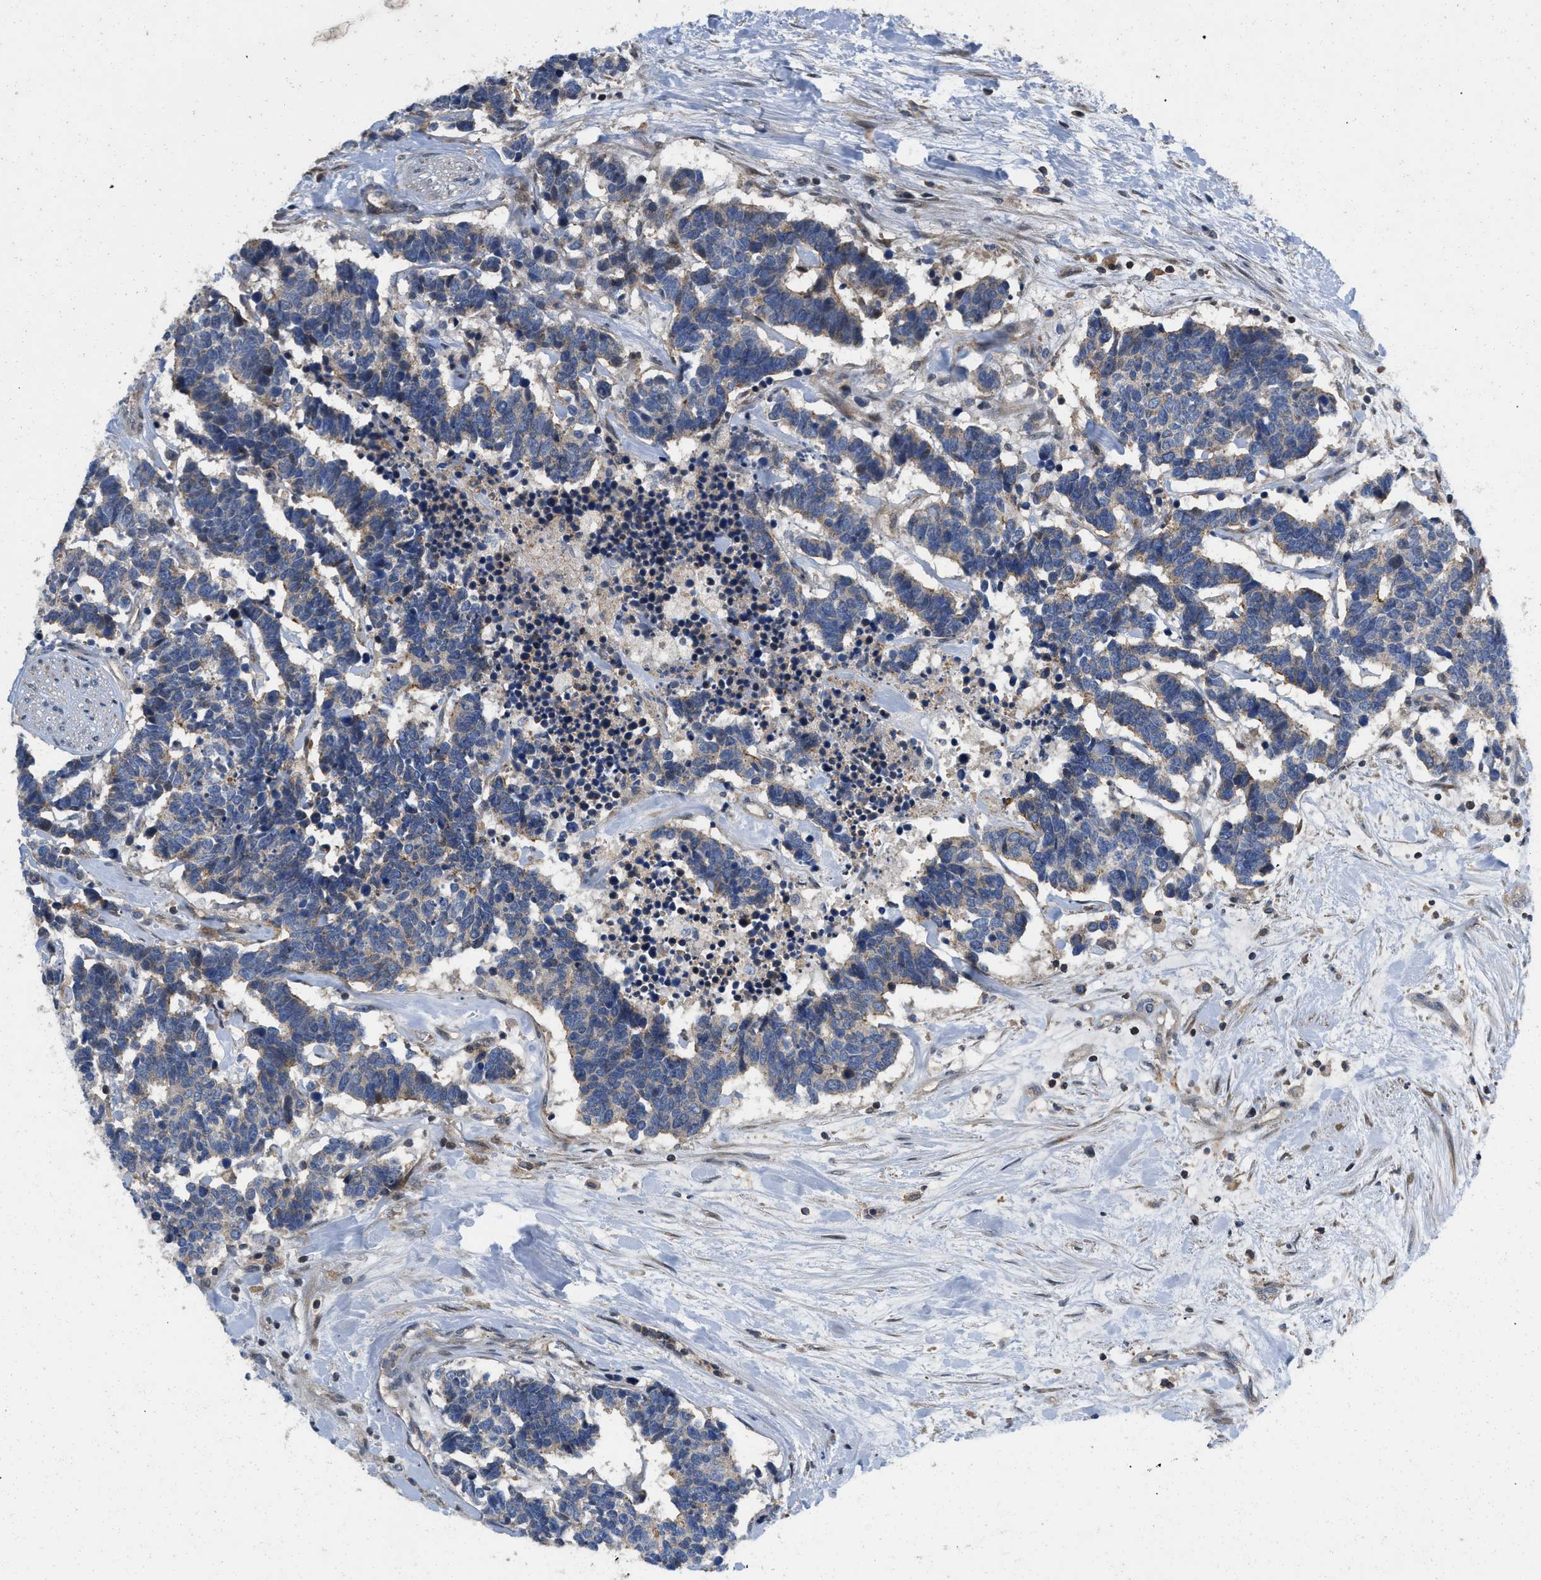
{"staining": {"intensity": "weak", "quantity": "25%-75%", "location": "cytoplasmic/membranous"}, "tissue": "carcinoid", "cell_type": "Tumor cells", "image_type": "cancer", "snomed": [{"axis": "morphology", "description": "Carcinoma, NOS"}, {"axis": "morphology", "description": "Carcinoid, malignant, NOS"}, {"axis": "topography", "description": "Urinary bladder"}], "caption": "About 25%-75% of tumor cells in human malignant carcinoid demonstrate weak cytoplasmic/membranous protein expression as visualized by brown immunohistochemical staining.", "gene": "PRDM14", "patient": {"sex": "male", "age": 57}}